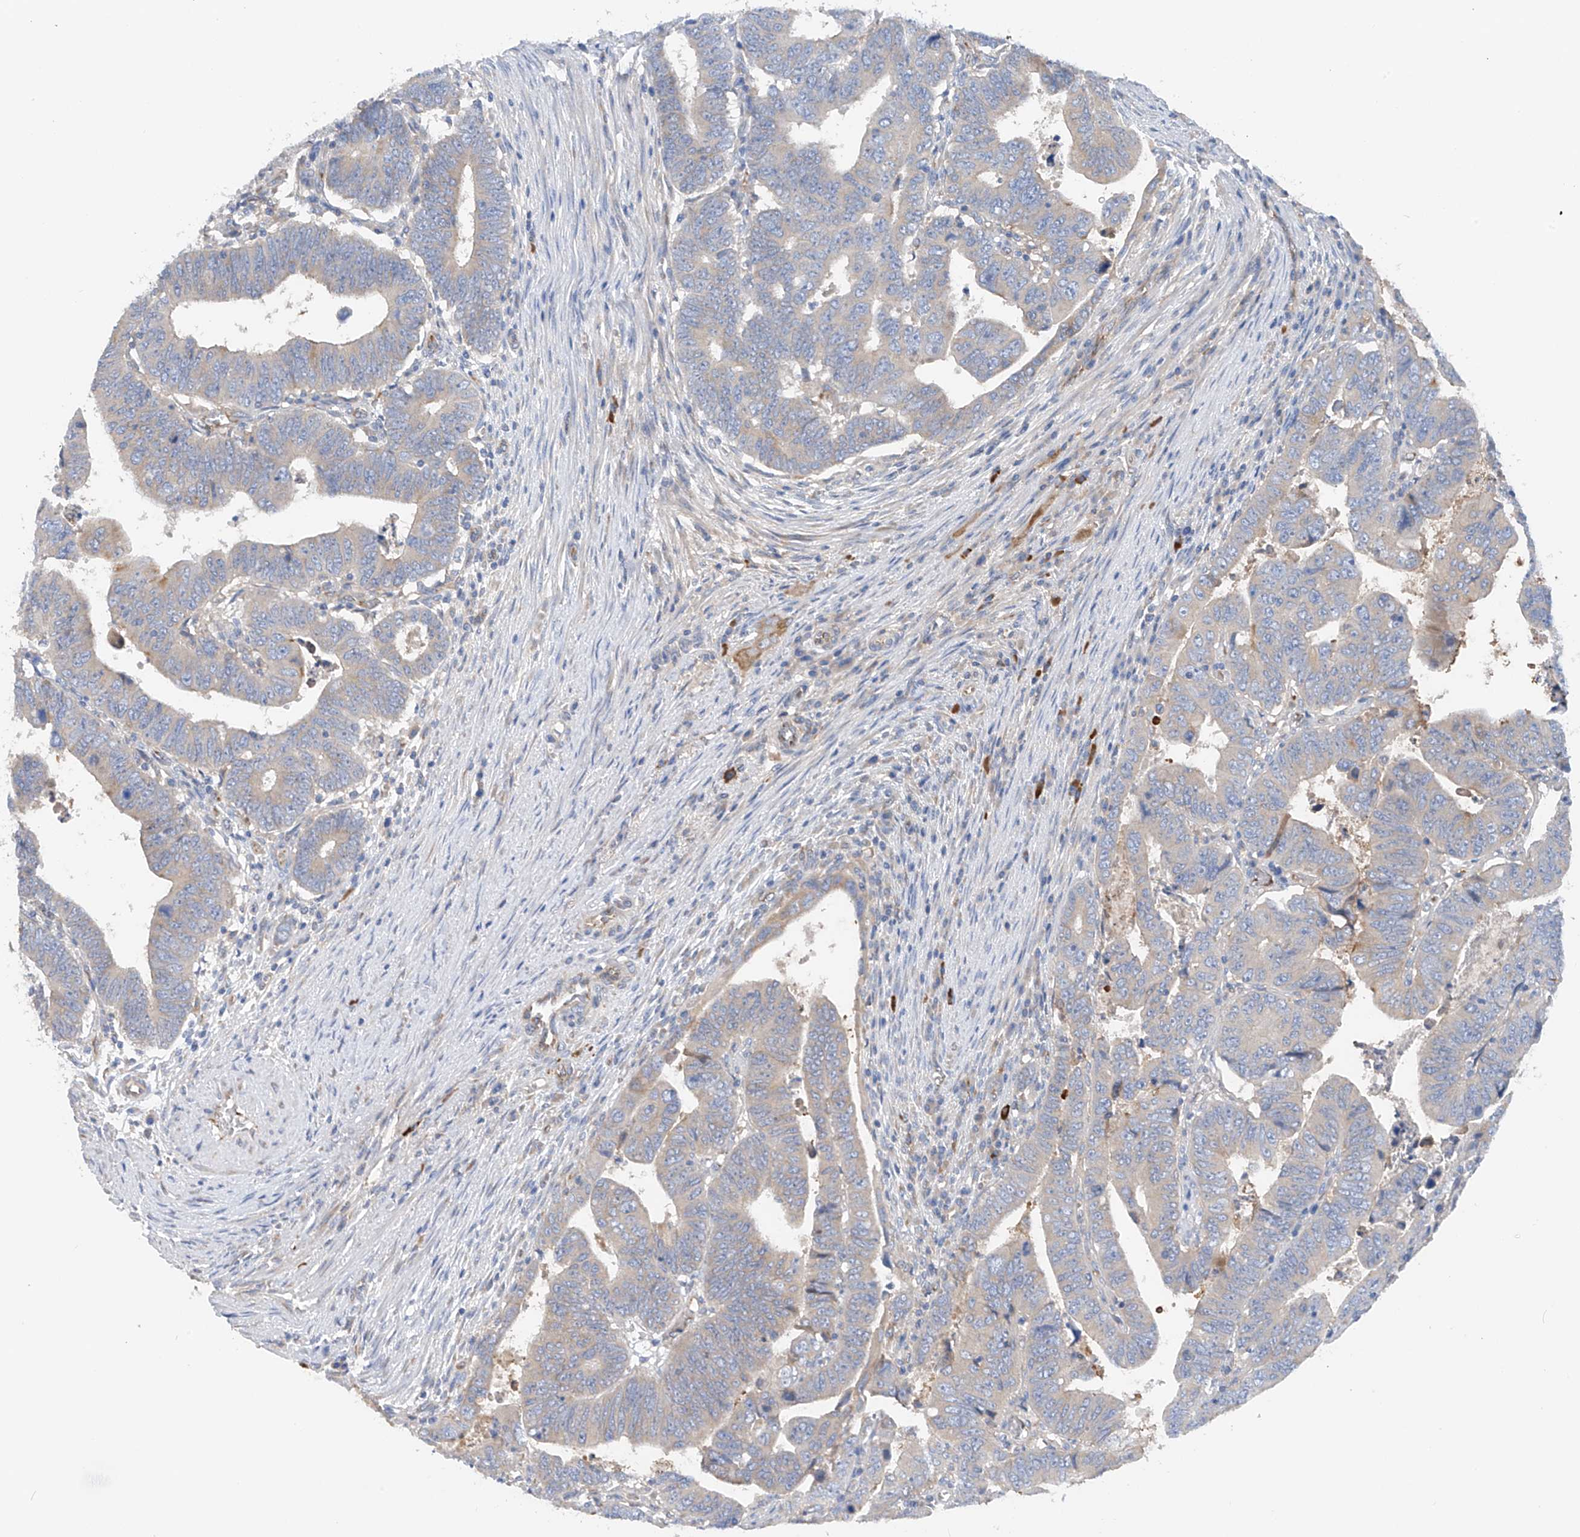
{"staining": {"intensity": "negative", "quantity": "none", "location": "none"}, "tissue": "colorectal cancer", "cell_type": "Tumor cells", "image_type": "cancer", "snomed": [{"axis": "morphology", "description": "Normal tissue, NOS"}, {"axis": "morphology", "description": "Adenocarcinoma, NOS"}, {"axis": "topography", "description": "Rectum"}], "caption": "Image shows no protein expression in tumor cells of colorectal adenocarcinoma tissue.", "gene": "SLC5A11", "patient": {"sex": "female", "age": 65}}